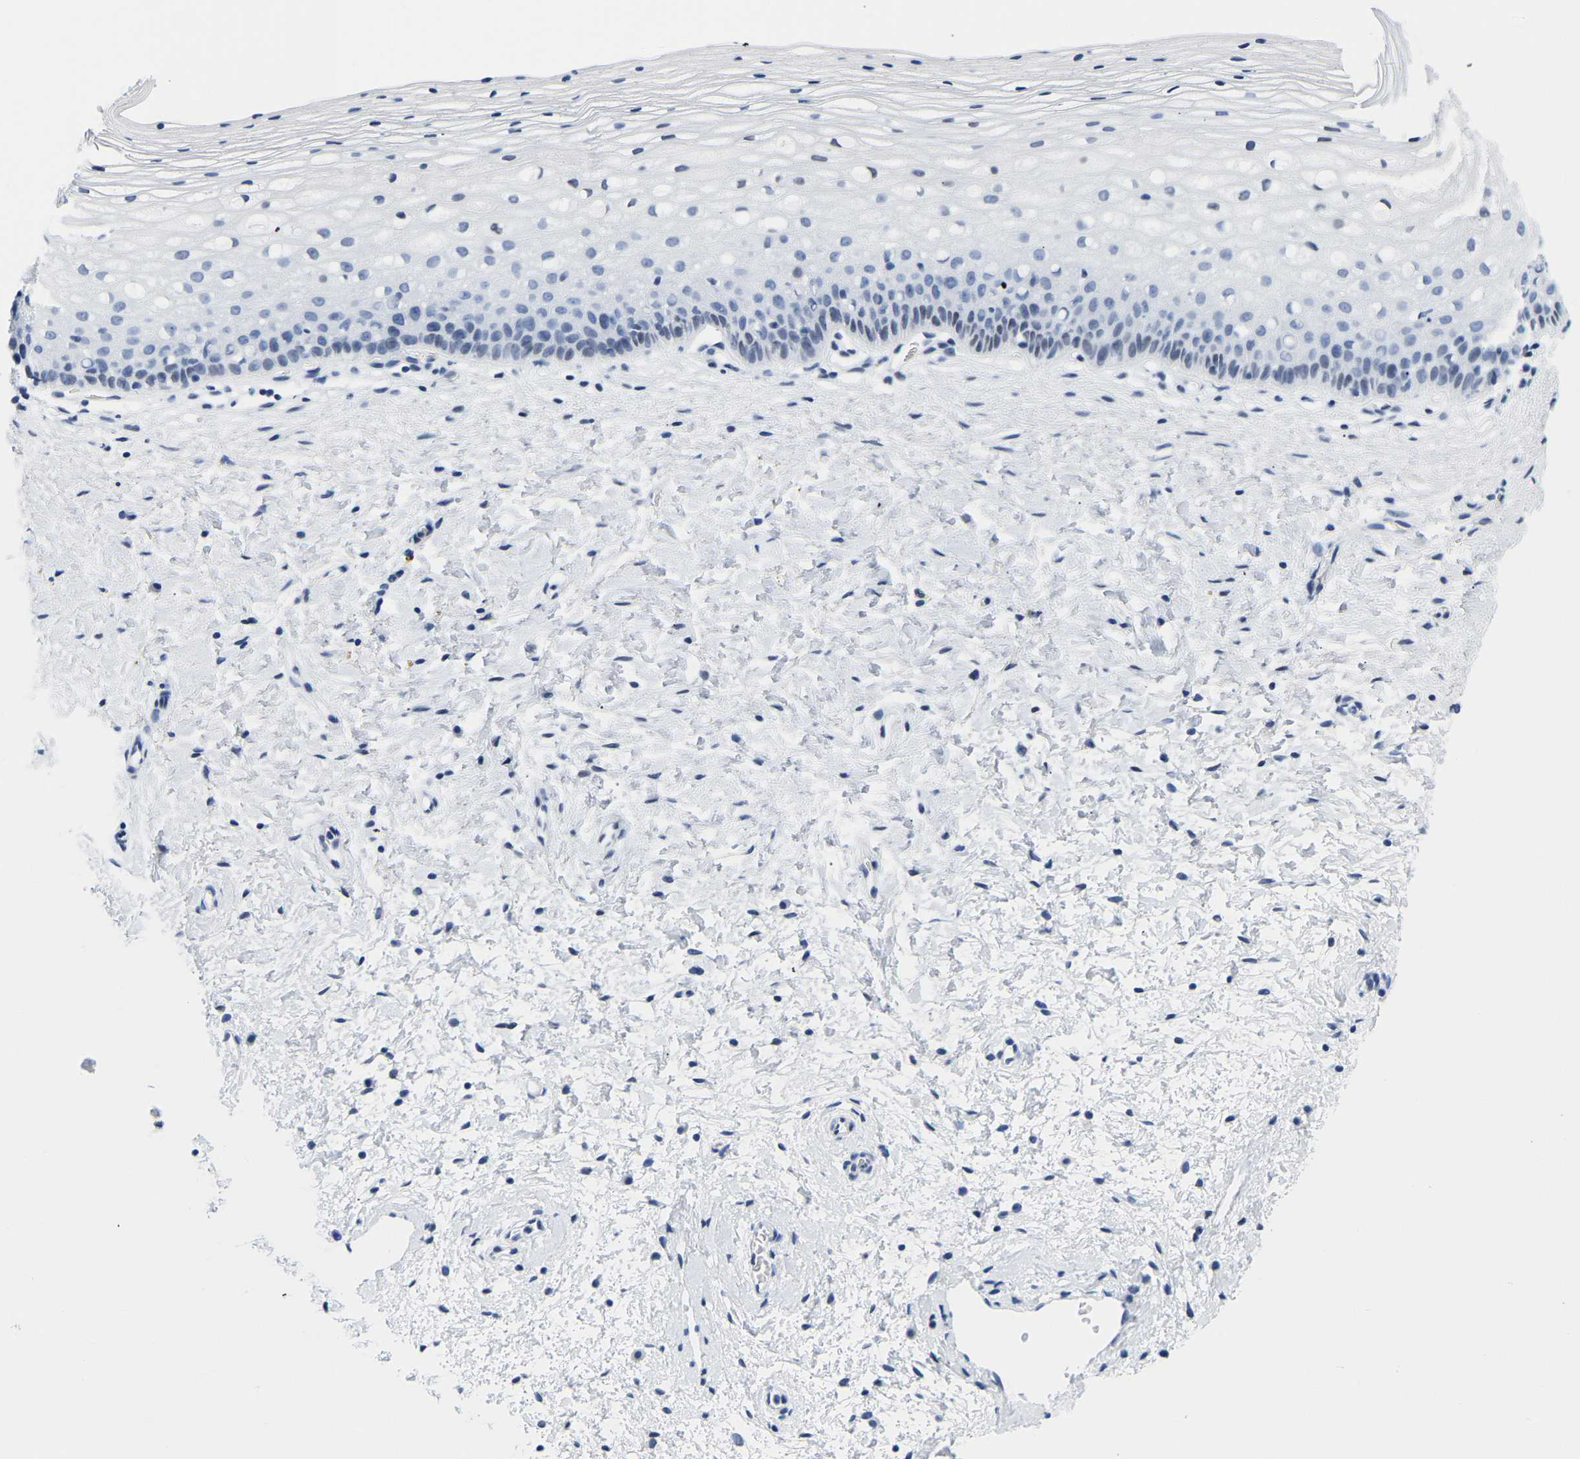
{"staining": {"intensity": "negative", "quantity": "none", "location": "none"}, "tissue": "cervix", "cell_type": "Glandular cells", "image_type": "normal", "snomed": [{"axis": "morphology", "description": "Normal tissue, NOS"}, {"axis": "topography", "description": "Cervix"}], "caption": "Micrograph shows no protein staining in glandular cells of unremarkable cervix. (DAB IHC with hematoxylin counter stain).", "gene": "UPK3A", "patient": {"sex": "female", "age": 72}}